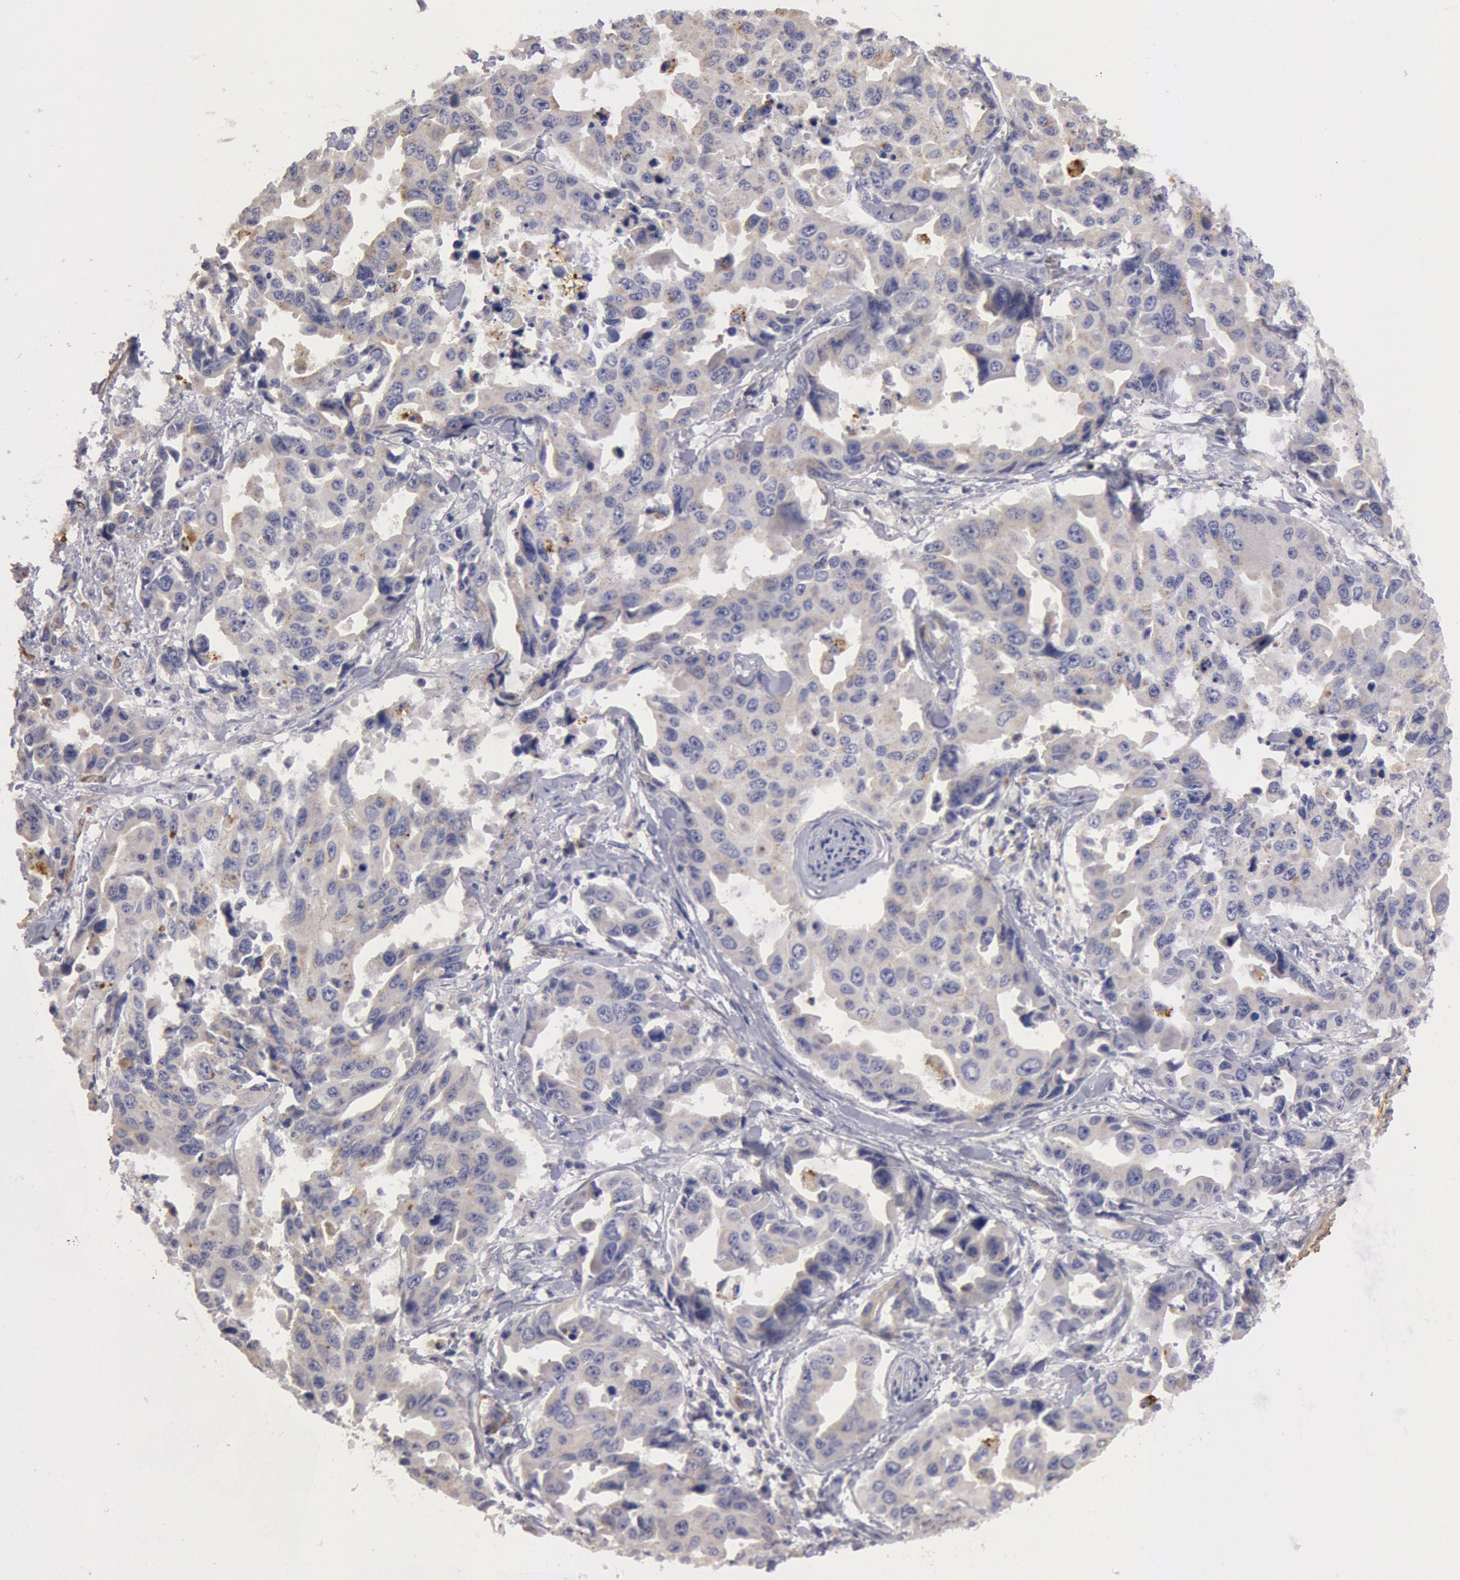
{"staining": {"intensity": "weak", "quantity": "<25%", "location": "cytoplasmic/membranous"}, "tissue": "lung cancer", "cell_type": "Tumor cells", "image_type": "cancer", "snomed": [{"axis": "morphology", "description": "Adenocarcinoma, NOS"}, {"axis": "topography", "description": "Lung"}], "caption": "Immunohistochemical staining of adenocarcinoma (lung) exhibits no significant staining in tumor cells.", "gene": "TMED8", "patient": {"sex": "male", "age": 64}}